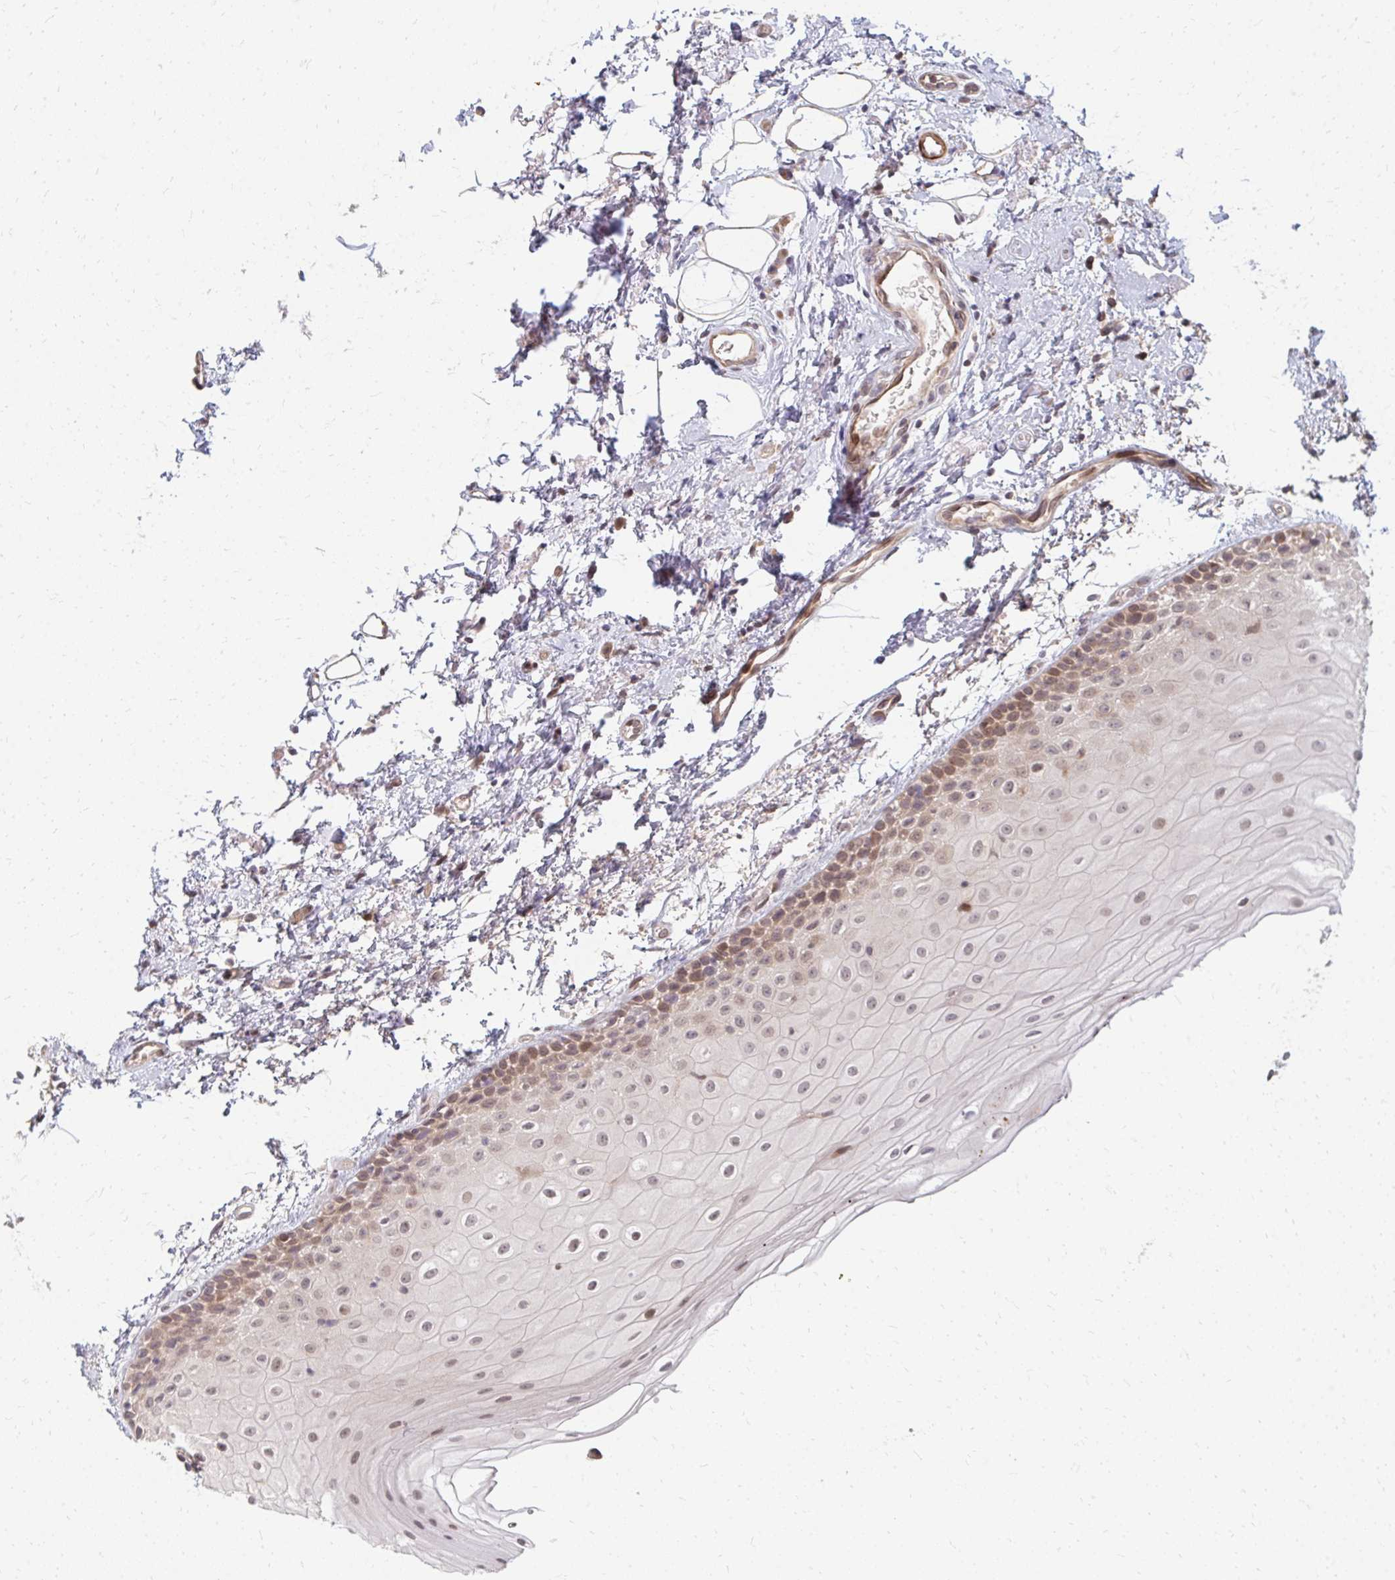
{"staining": {"intensity": "moderate", "quantity": "25%-75%", "location": "cytoplasmic/membranous,nuclear"}, "tissue": "oral mucosa", "cell_type": "Squamous epithelial cells", "image_type": "normal", "snomed": [{"axis": "morphology", "description": "Normal tissue, NOS"}, {"axis": "topography", "description": "Oral tissue"}], "caption": "A micrograph of human oral mucosa stained for a protein demonstrates moderate cytoplasmic/membranous,nuclear brown staining in squamous epithelial cells. Immunohistochemistry (ihc) stains the protein of interest in brown and the nuclei are stained blue.", "gene": "ZNF285", "patient": {"sex": "female", "age": 82}}